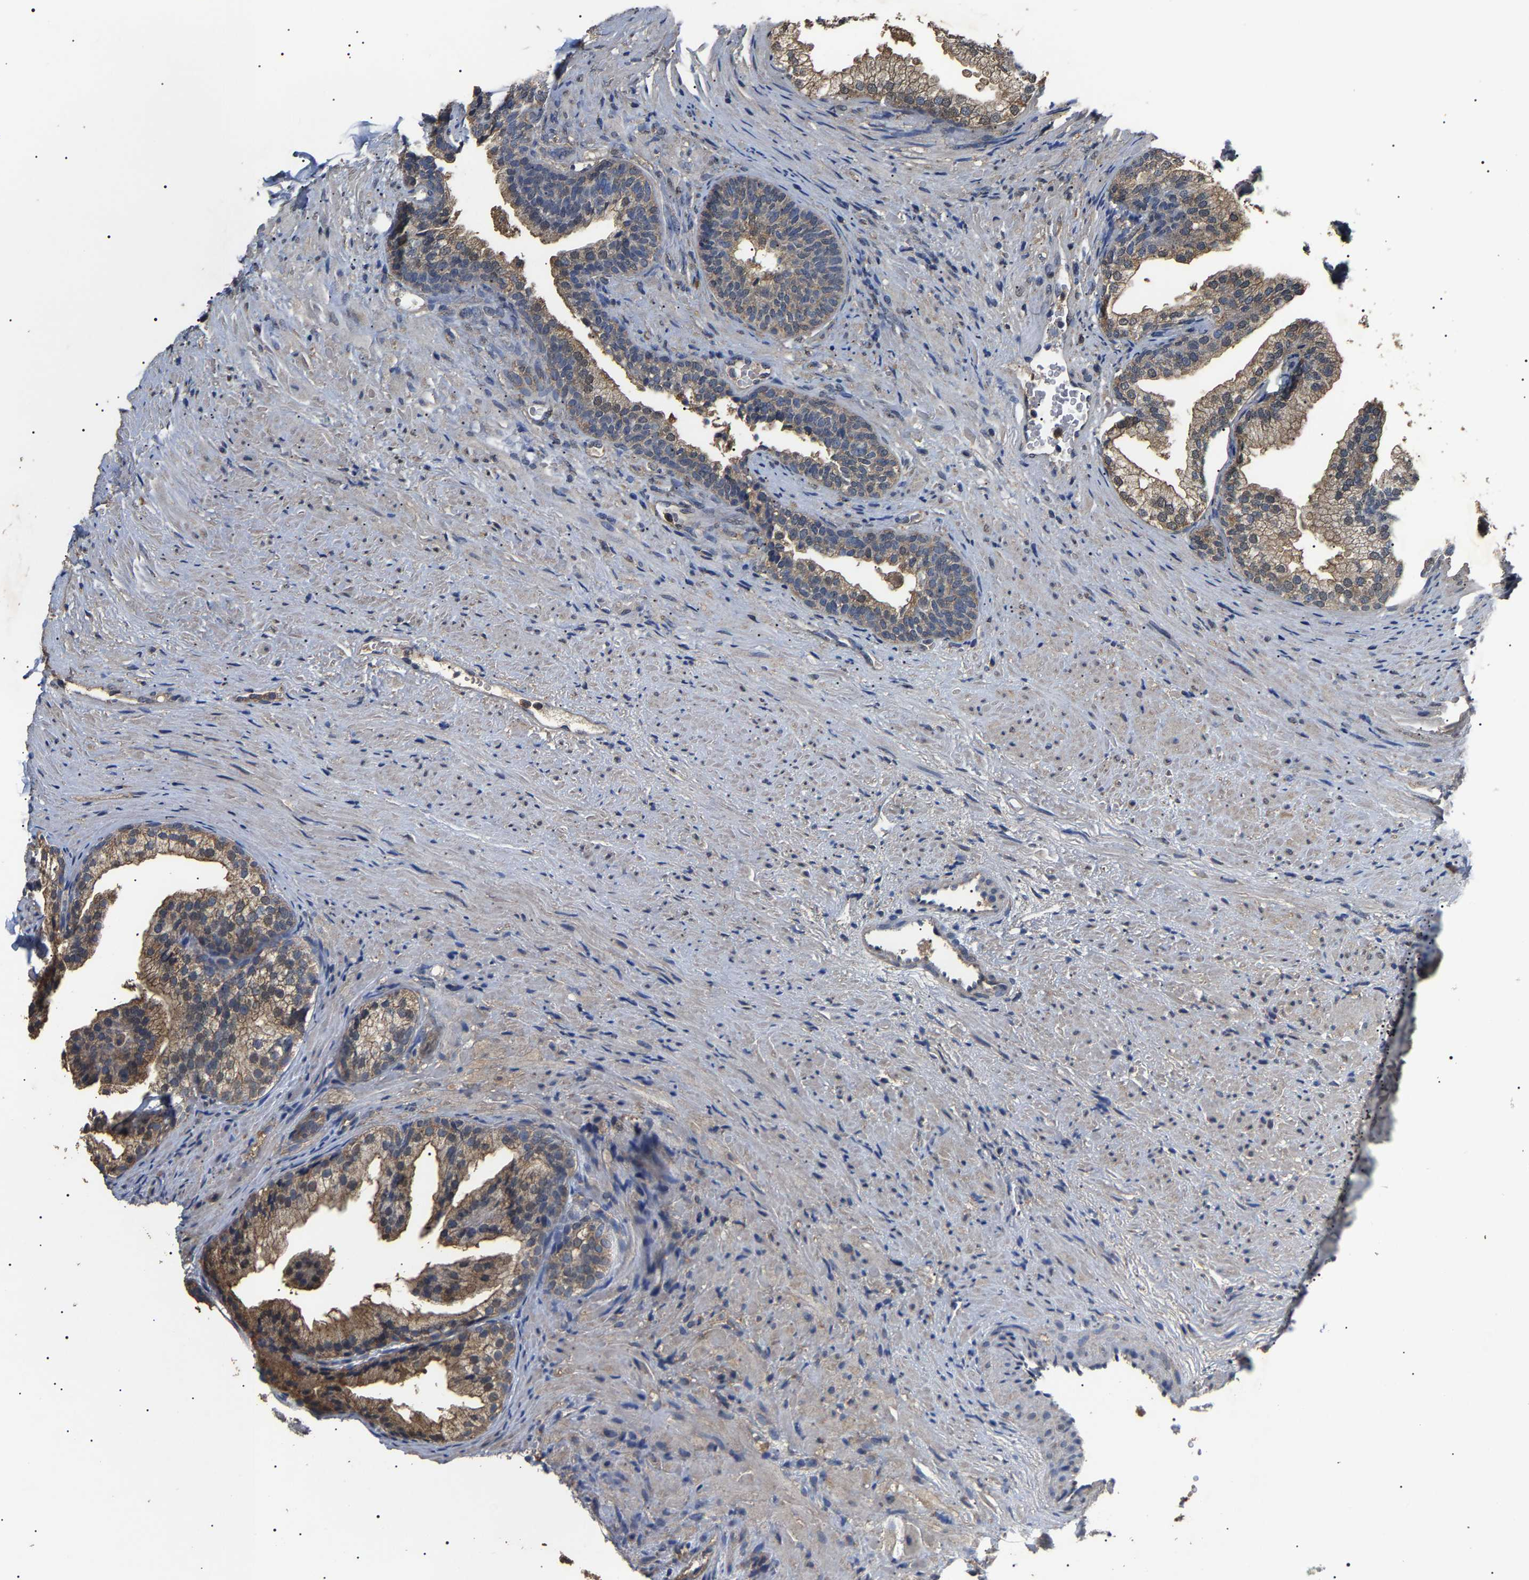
{"staining": {"intensity": "moderate", "quantity": ">75%", "location": "cytoplasmic/membranous"}, "tissue": "prostate", "cell_type": "Glandular cells", "image_type": "normal", "snomed": [{"axis": "morphology", "description": "Normal tissue, NOS"}, {"axis": "topography", "description": "Prostate"}], "caption": "High-power microscopy captured an immunohistochemistry image of benign prostate, revealing moderate cytoplasmic/membranous expression in approximately >75% of glandular cells. (IHC, brightfield microscopy, high magnification).", "gene": "PSMD8", "patient": {"sex": "male", "age": 76}}